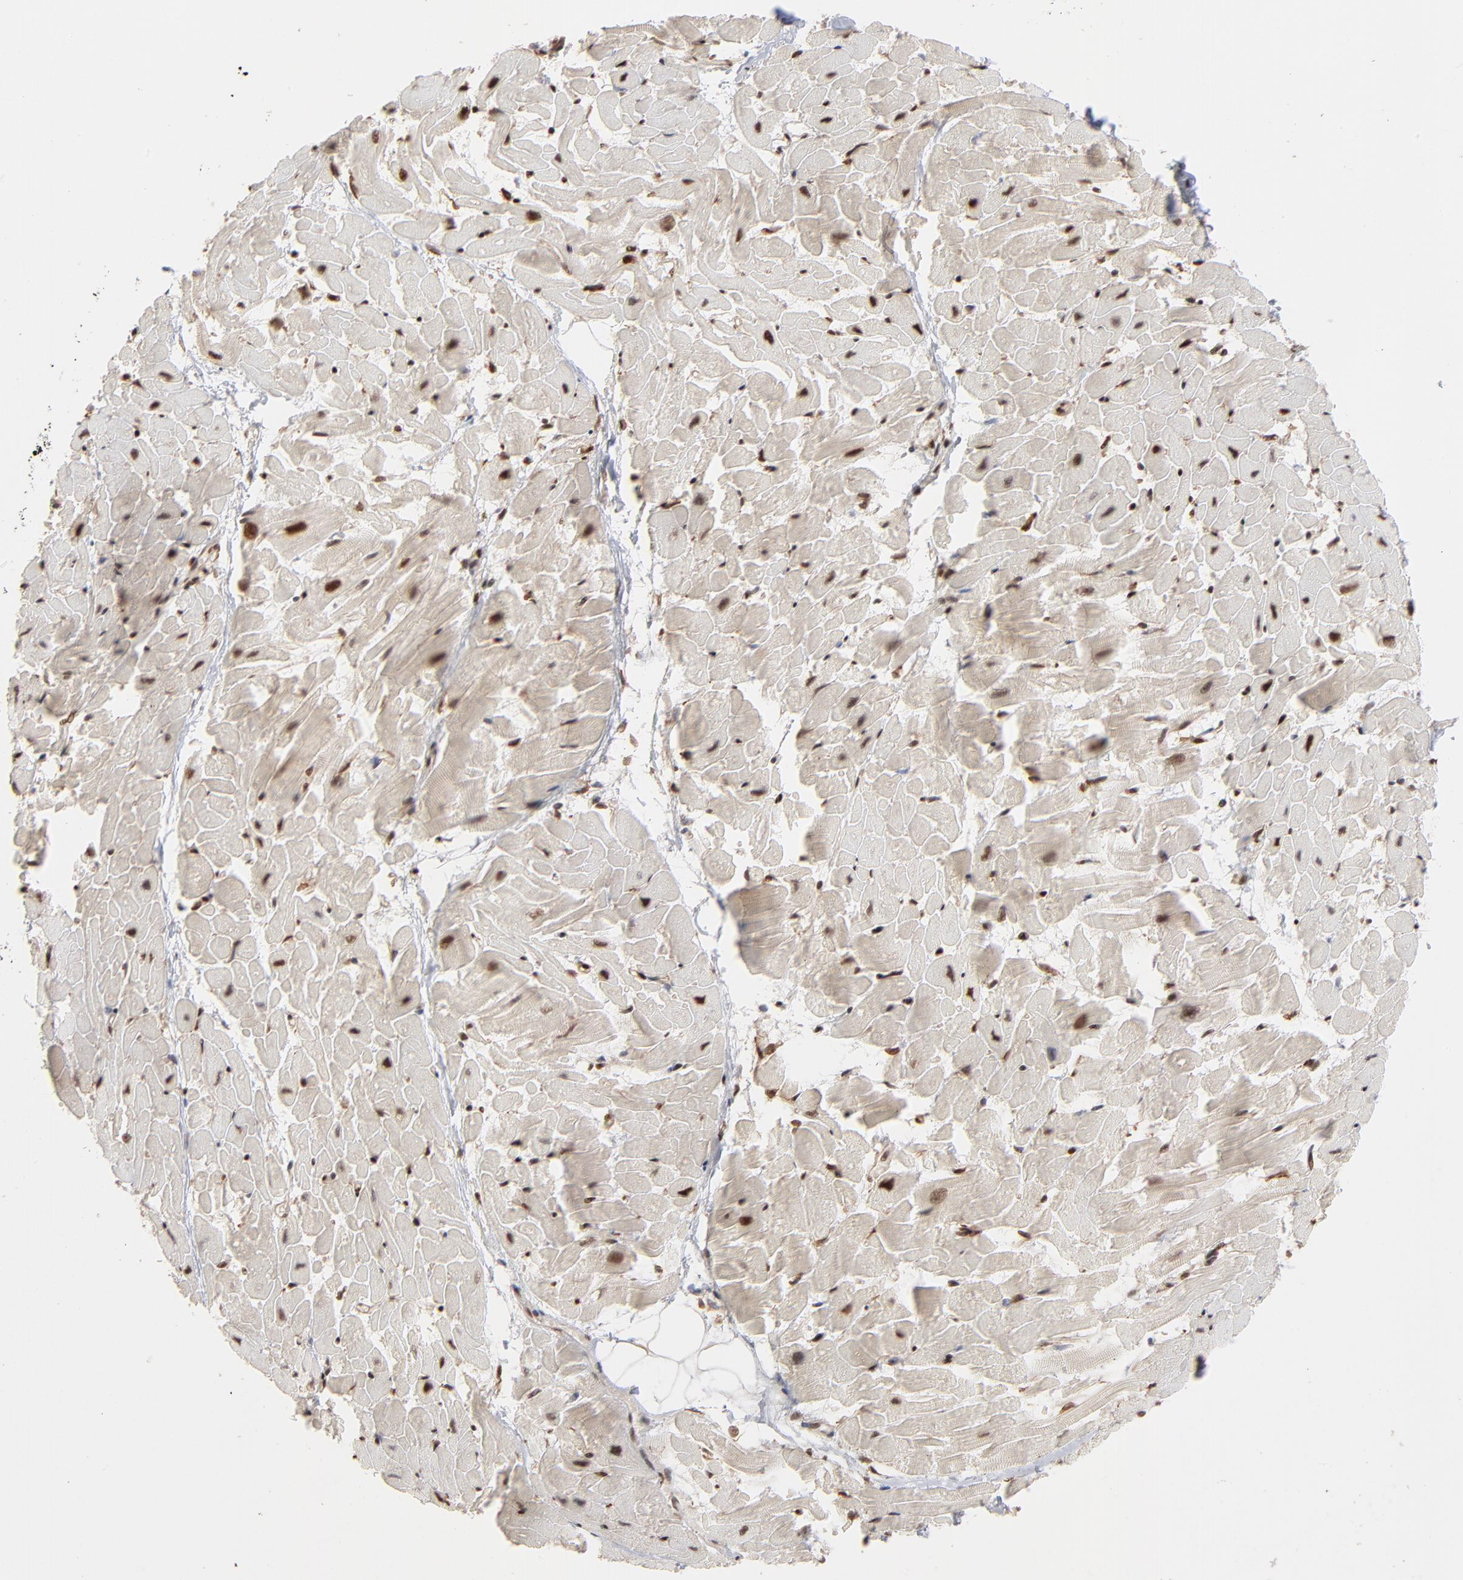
{"staining": {"intensity": "strong", "quantity": ">75%", "location": "nuclear"}, "tissue": "heart muscle", "cell_type": "Cardiomyocytes", "image_type": "normal", "snomed": [{"axis": "morphology", "description": "Normal tissue, NOS"}, {"axis": "topography", "description": "Heart"}], "caption": "Protein expression analysis of unremarkable heart muscle exhibits strong nuclear staining in about >75% of cardiomyocytes. Immunohistochemistry stains the protein in brown and the nuclei are stained blue.", "gene": "NFIB", "patient": {"sex": "female", "age": 19}}